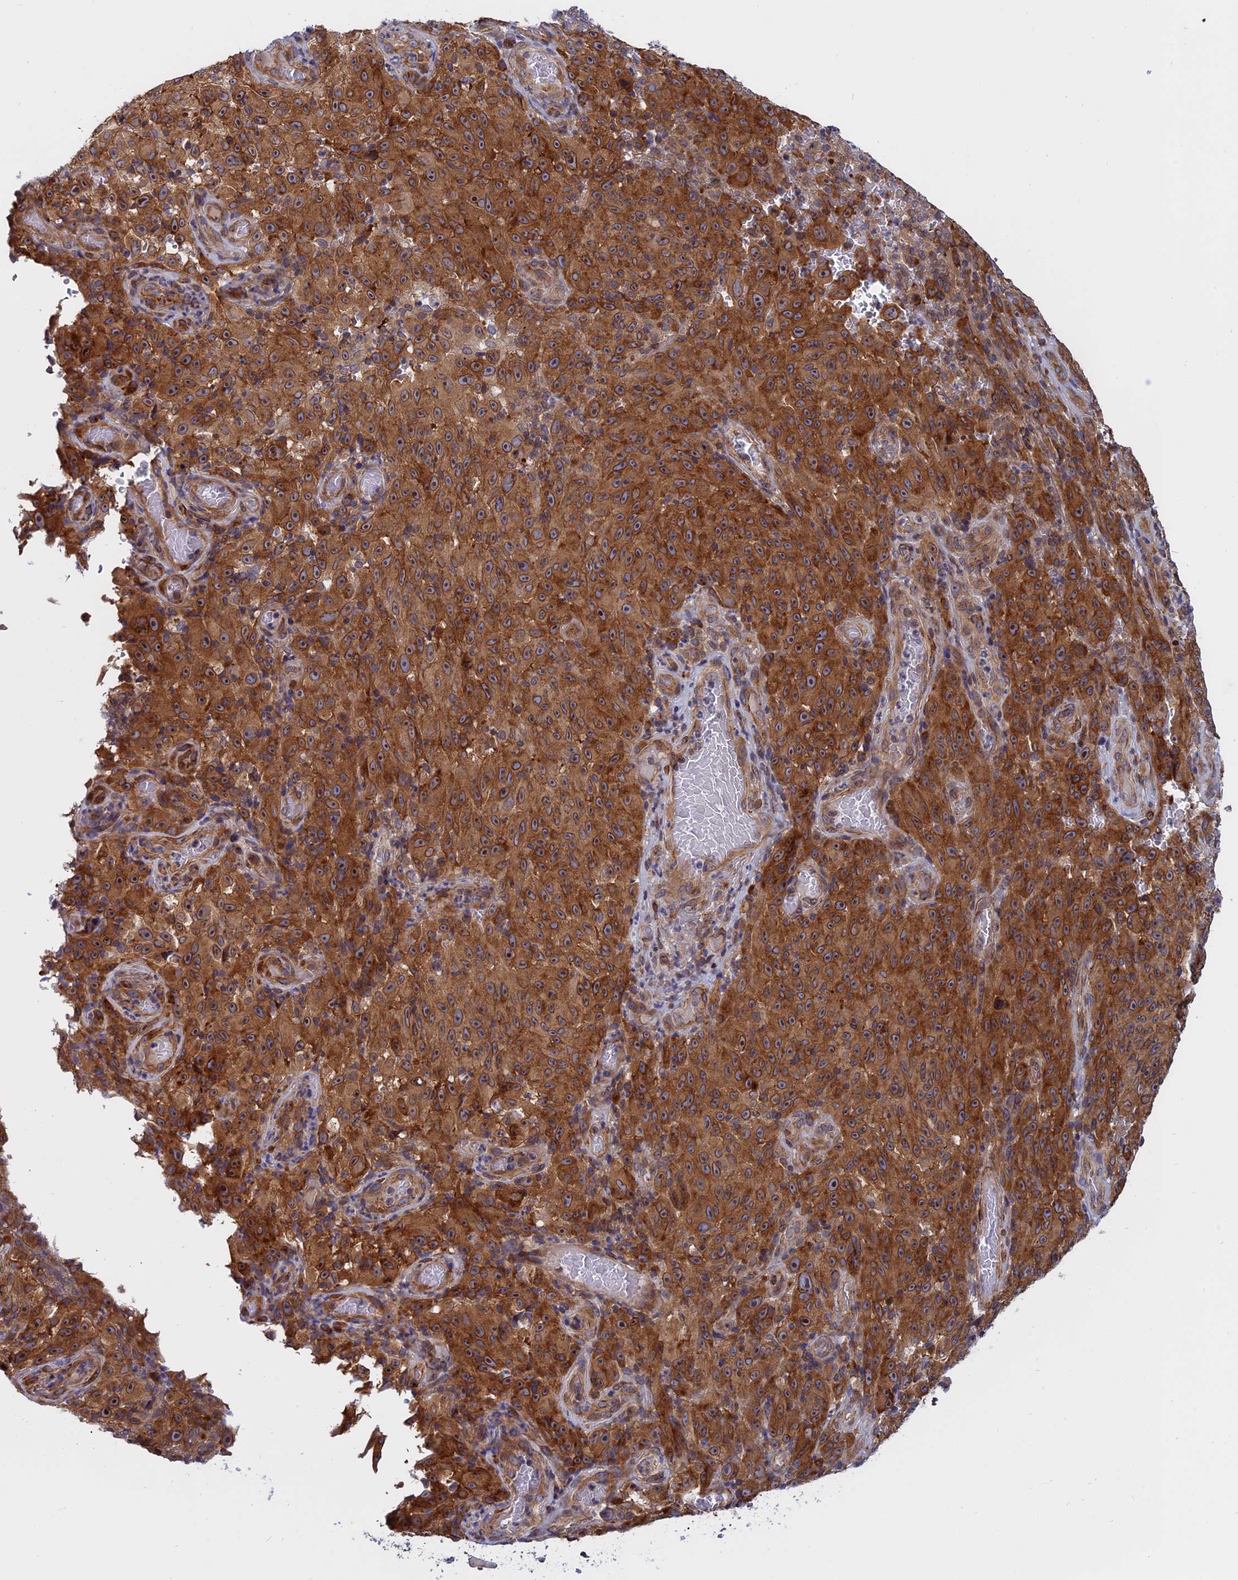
{"staining": {"intensity": "moderate", "quantity": ">75%", "location": "cytoplasmic/membranous"}, "tissue": "melanoma", "cell_type": "Tumor cells", "image_type": "cancer", "snomed": [{"axis": "morphology", "description": "Malignant melanoma, NOS"}, {"axis": "topography", "description": "Skin"}], "caption": "Melanoma stained with a protein marker demonstrates moderate staining in tumor cells.", "gene": "NAA10", "patient": {"sex": "female", "age": 82}}